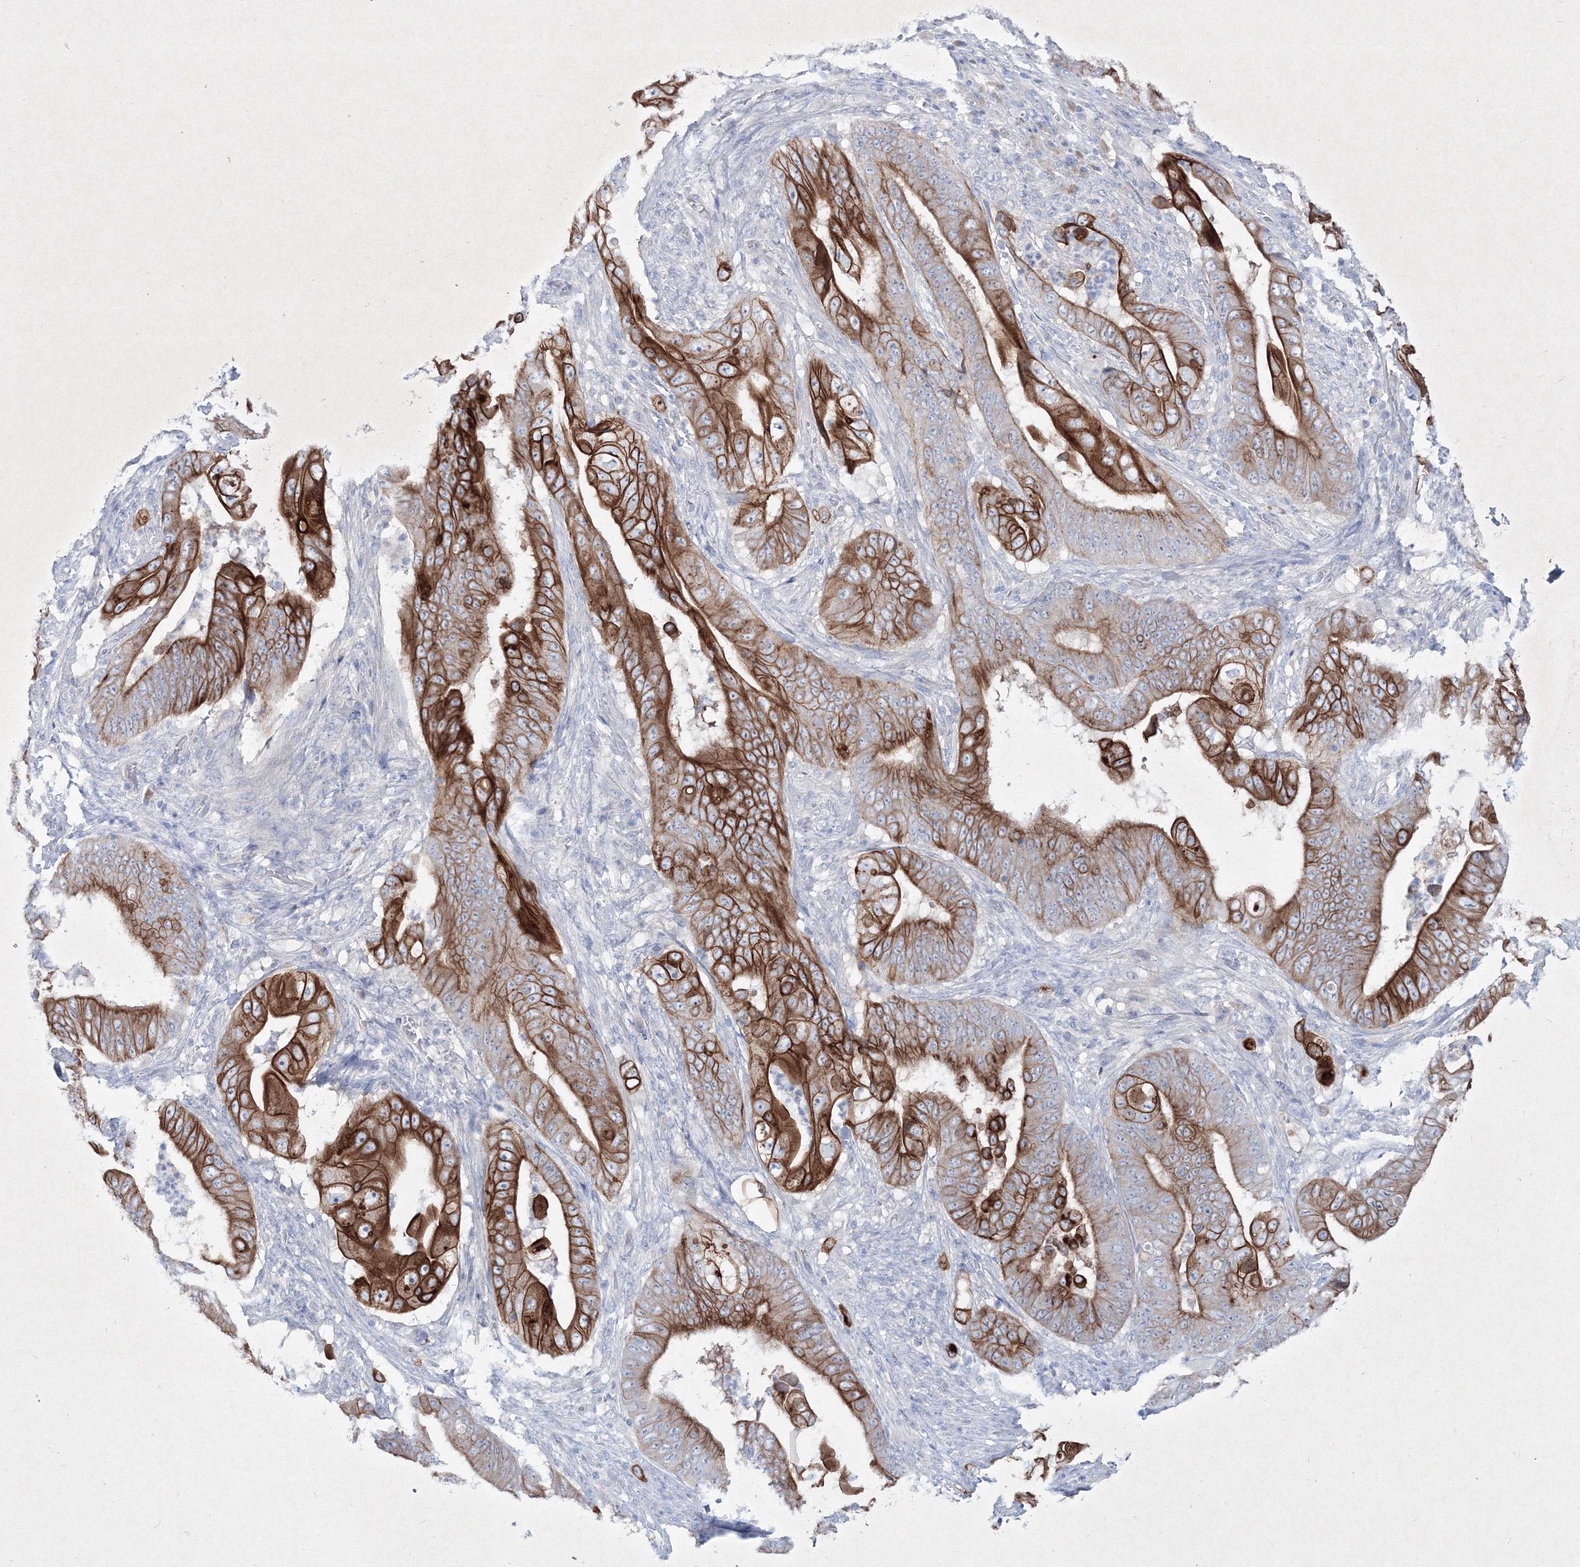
{"staining": {"intensity": "strong", "quantity": ">75%", "location": "cytoplasmic/membranous"}, "tissue": "stomach cancer", "cell_type": "Tumor cells", "image_type": "cancer", "snomed": [{"axis": "morphology", "description": "Adenocarcinoma, NOS"}, {"axis": "topography", "description": "Stomach"}], "caption": "DAB immunohistochemical staining of human stomach cancer shows strong cytoplasmic/membranous protein staining in approximately >75% of tumor cells.", "gene": "TMEM139", "patient": {"sex": "female", "age": 73}}